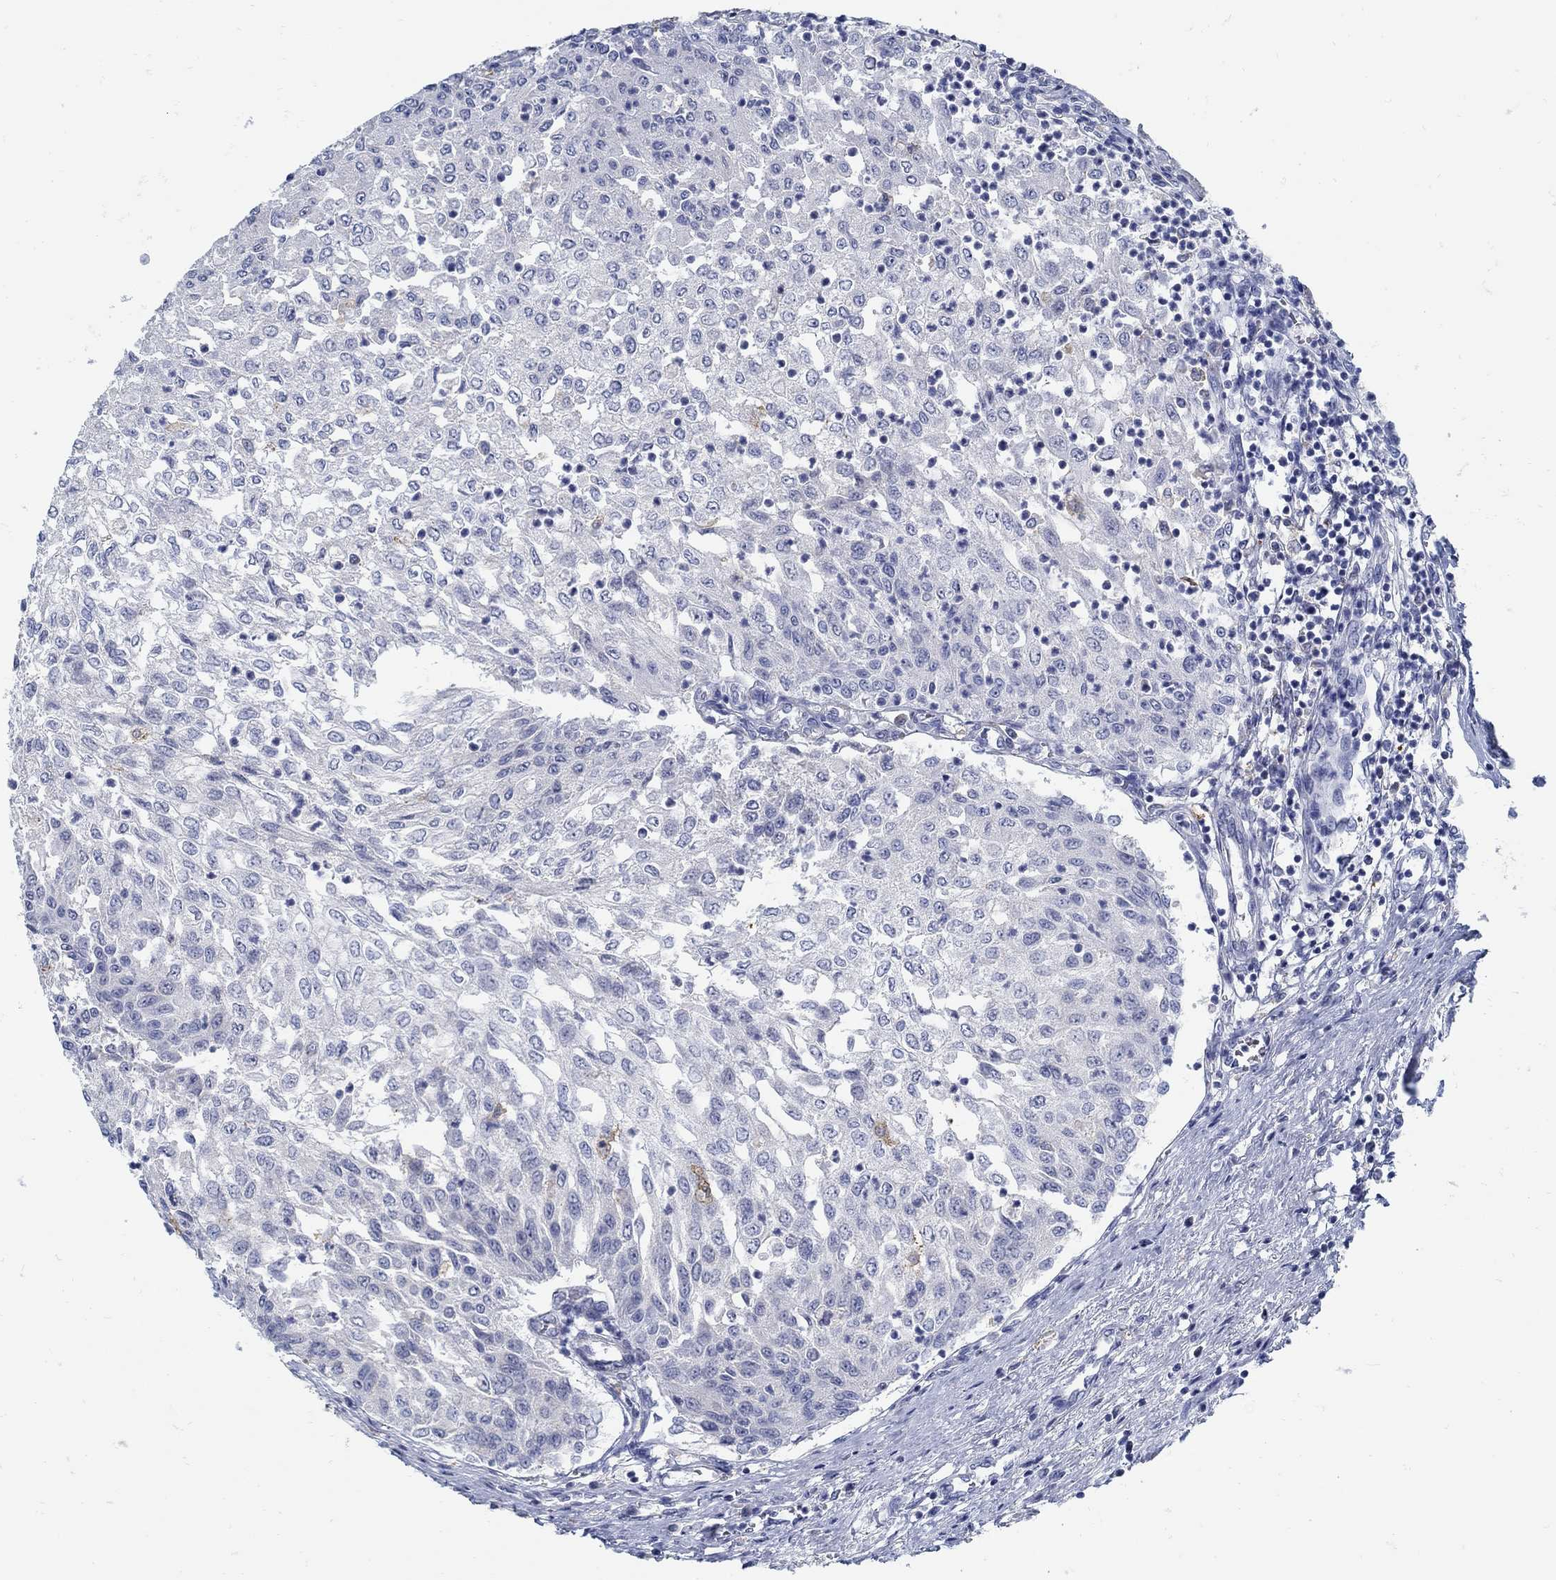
{"staining": {"intensity": "negative", "quantity": "none", "location": "none"}, "tissue": "urothelial cancer", "cell_type": "Tumor cells", "image_type": "cancer", "snomed": [{"axis": "morphology", "description": "Urothelial carcinoma, Low grade"}, {"axis": "topography", "description": "Urinary bladder"}], "caption": "The histopathology image demonstrates no staining of tumor cells in low-grade urothelial carcinoma.", "gene": "ZFAND4", "patient": {"sex": "male", "age": 78}}